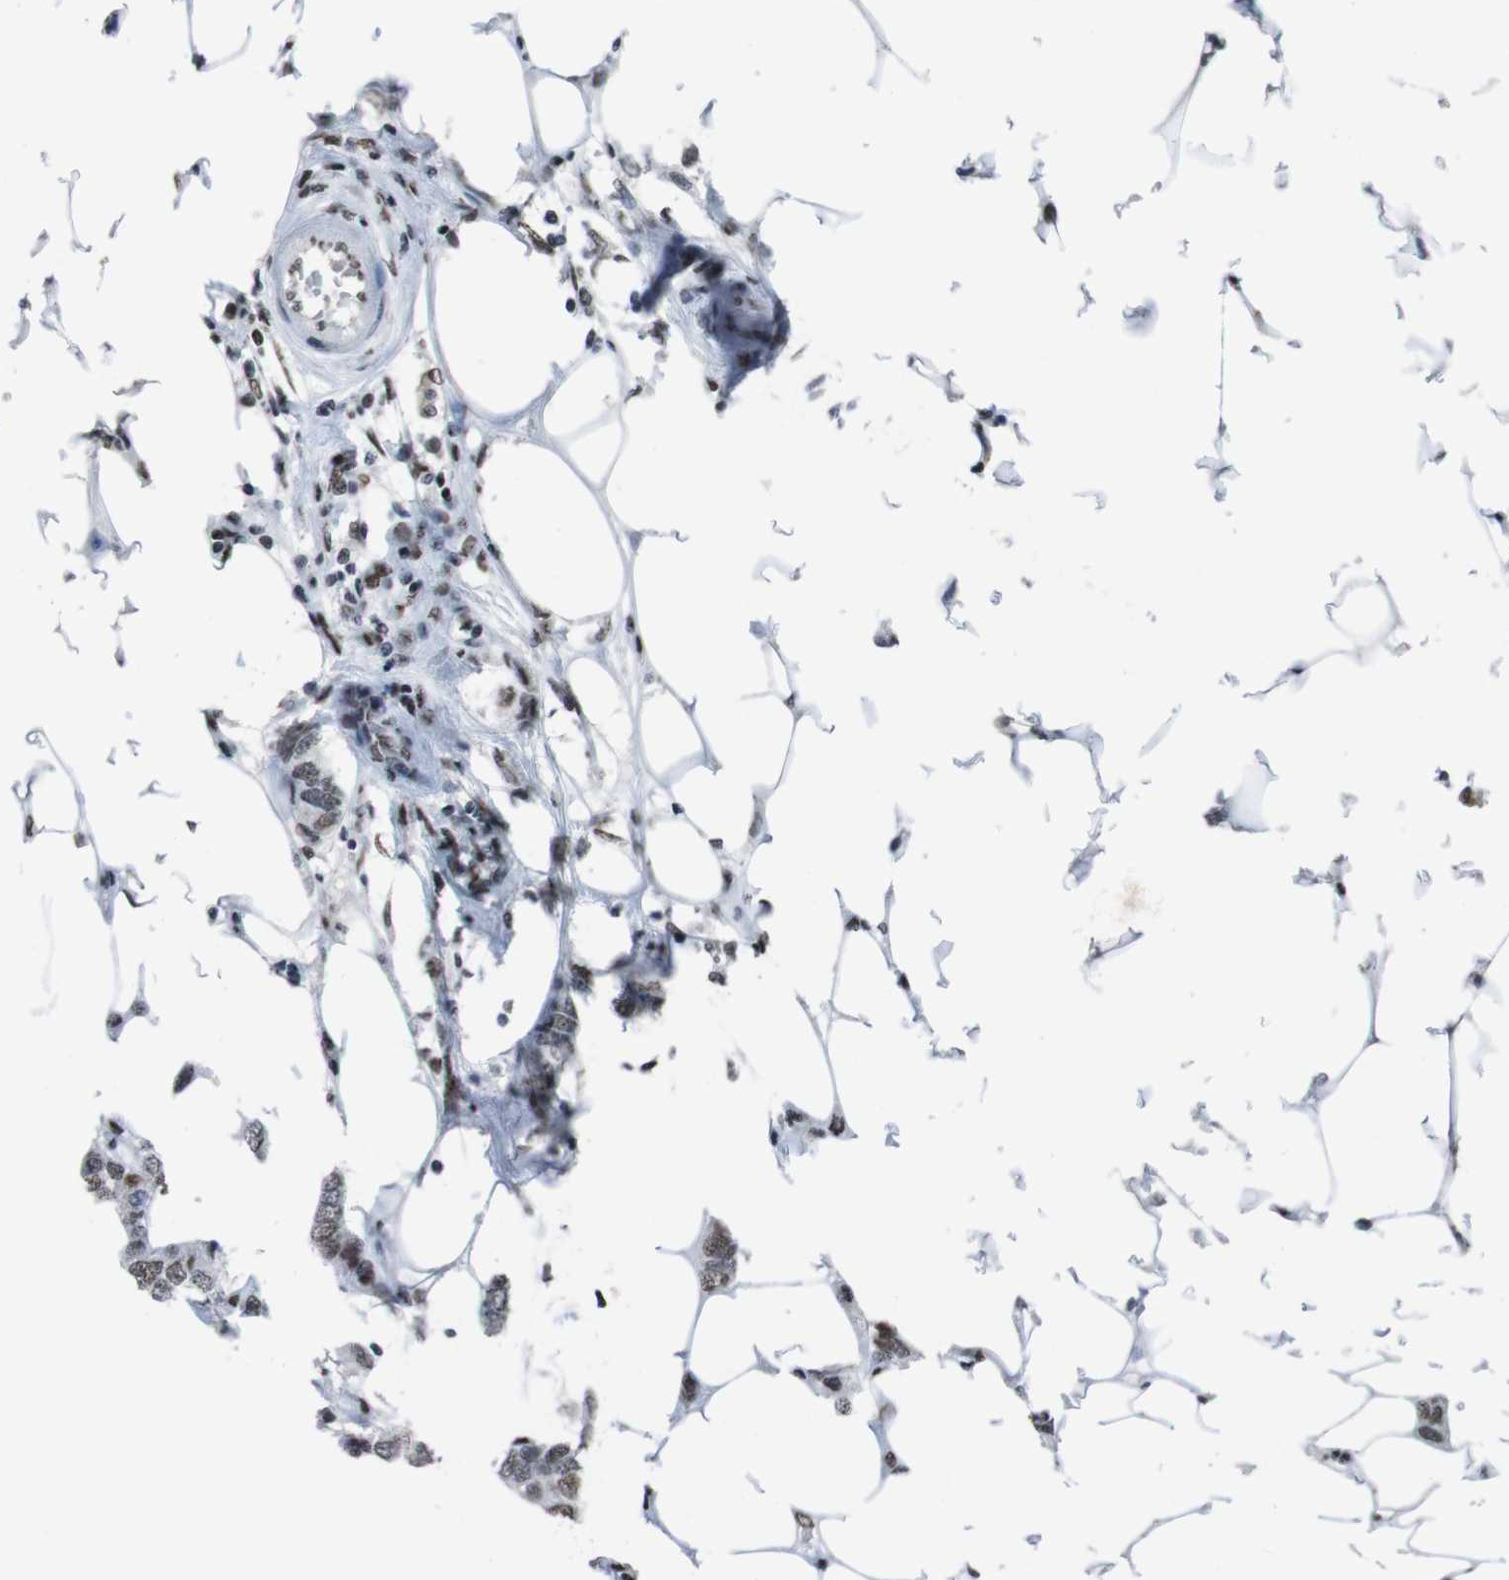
{"staining": {"intensity": "moderate", "quantity": ">75%", "location": "nuclear"}, "tissue": "breast cancer", "cell_type": "Tumor cells", "image_type": "cancer", "snomed": [{"axis": "morphology", "description": "Duct carcinoma"}, {"axis": "topography", "description": "Breast"}], "caption": "DAB immunohistochemical staining of breast intraductal carcinoma reveals moderate nuclear protein expression in approximately >75% of tumor cells.", "gene": "PIP4P2", "patient": {"sex": "female", "age": 50}}